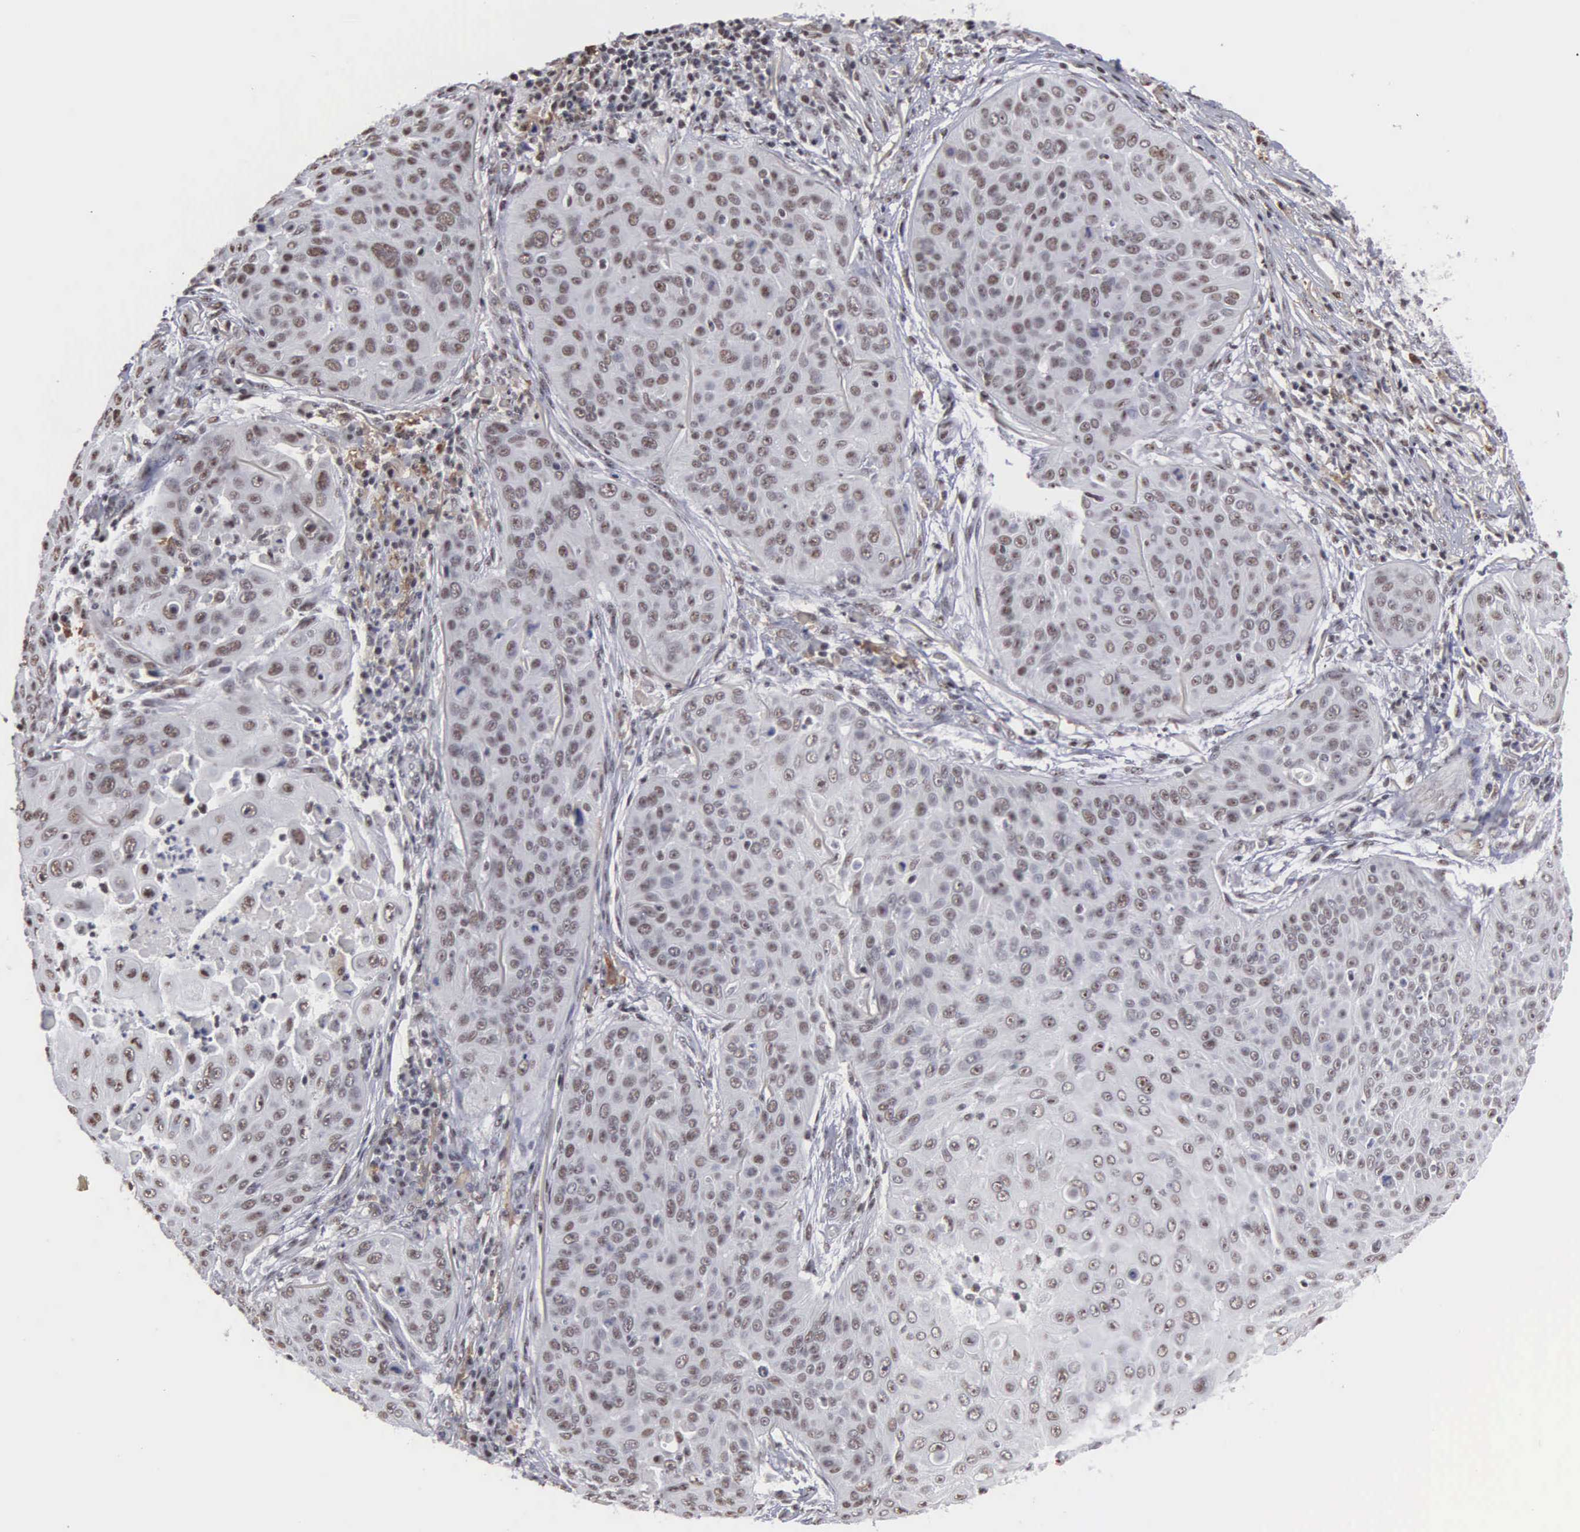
{"staining": {"intensity": "weak", "quantity": "25%-75%", "location": "nuclear"}, "tissue": "skin cancer", "cell_type": "Tumor cells", "image_type": "cancer", "snomed": [{"axis": "morphology", "description": "Squamous cell carcinoma, NOS"}, {"axis": "topography", "description": "Skin"}], "caption": "This is an image of IHC staining of squamous cell carcinoma (skin), which shows weak positivity in the nuclear of tumor cells.", "gene": "KIAA0586", "patient": {"sex": "male", "age": 82}}